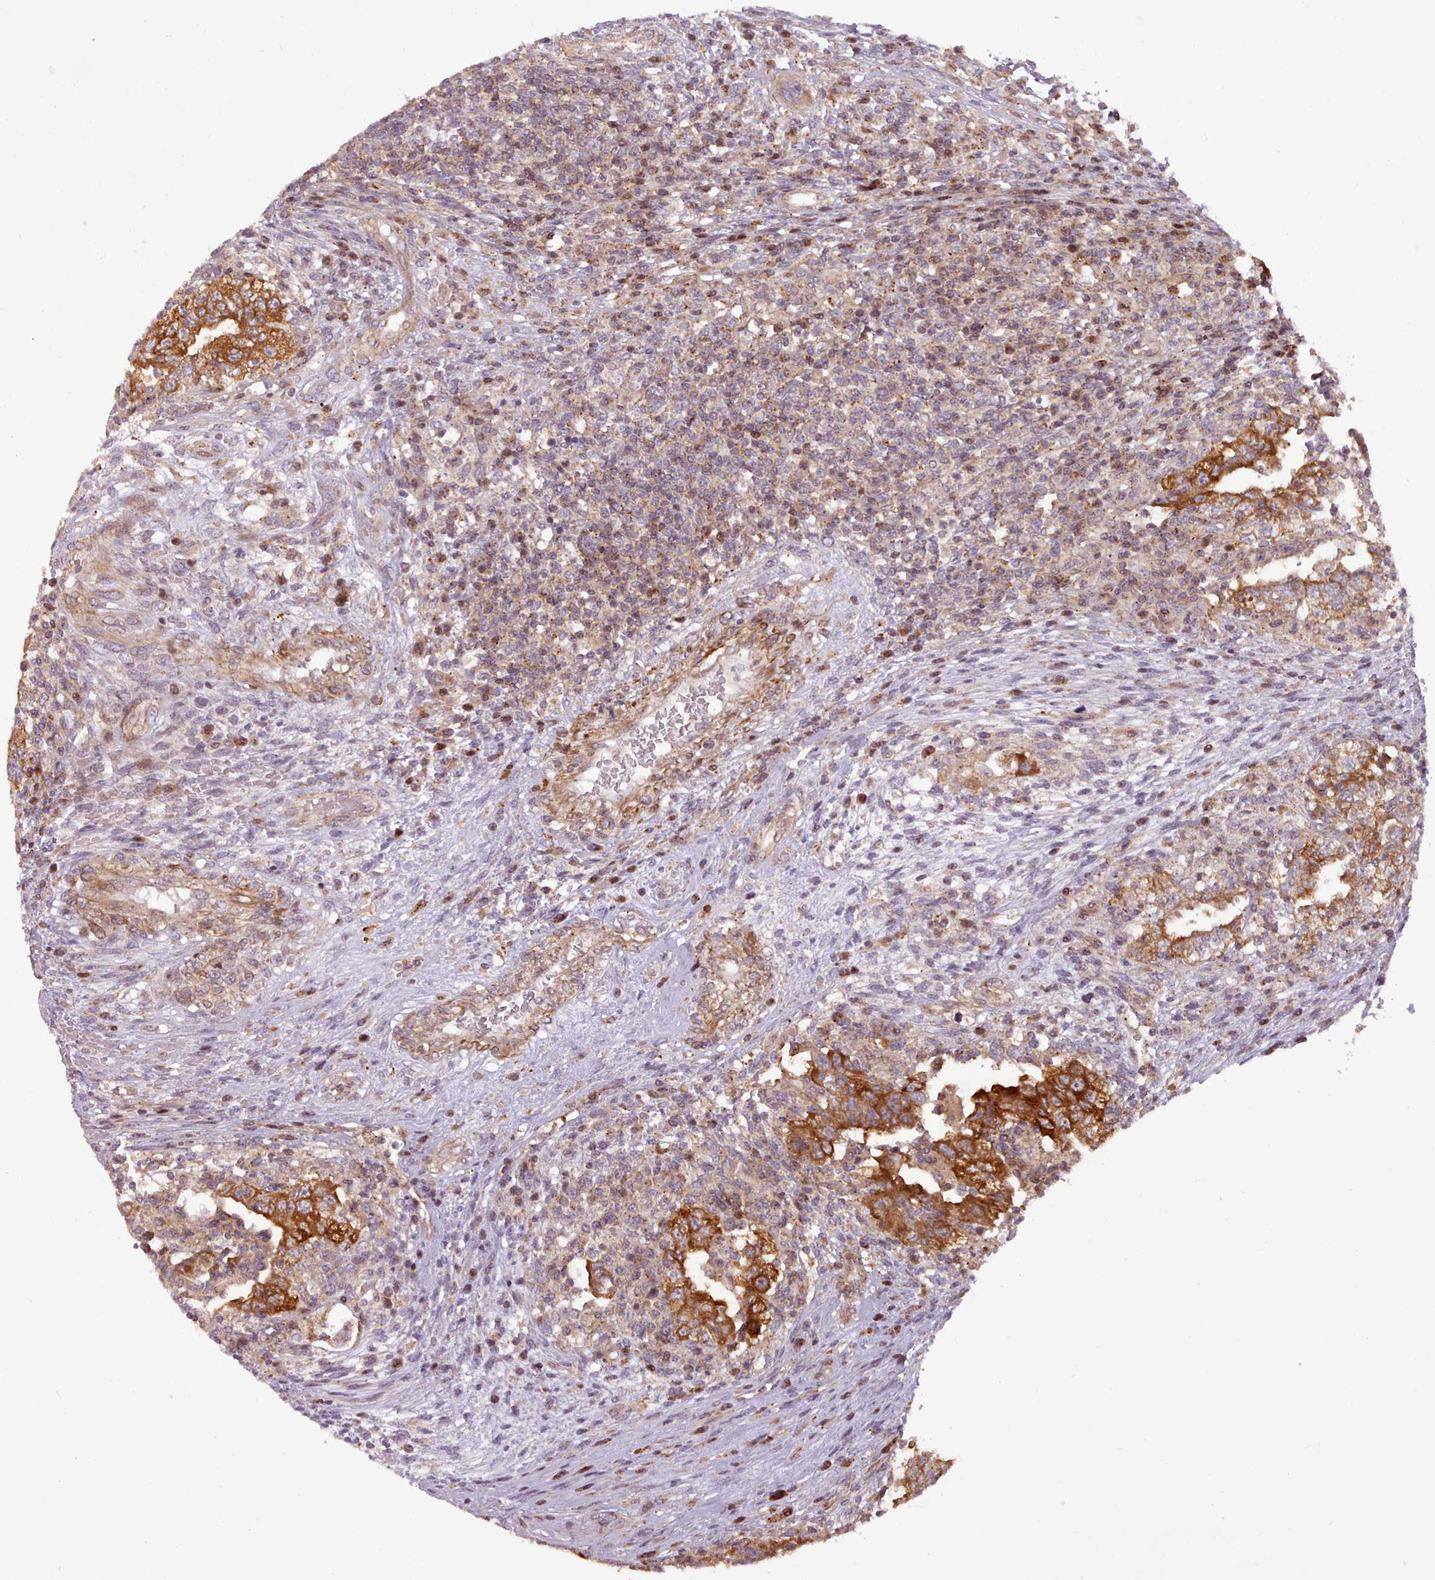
{"staining": {"intensity": "strong", "quantity": "<25%", "location": "cytoplasmic/membranous"}, "tissue": "testis cancer", "cell_type": "Tumor cells", "image_type": "cancer", "snomed": [{"axis": "morphology", "description": "Carcinoma, Embryonal, NOS"}, {"axis": "topography", "description": "Testis"}], "caption": "IHC histopathology image of neoplastic tissue: human testis cancer stained using IHC exhibits medium levels of strong protein expression localized specifically in the cytoplasmic/membranous of tumor cells, appearing as a cytoplasmic/membranous brown color.", "gene": "NLRP7", "patient": {"sex": "male", "age": 26}}